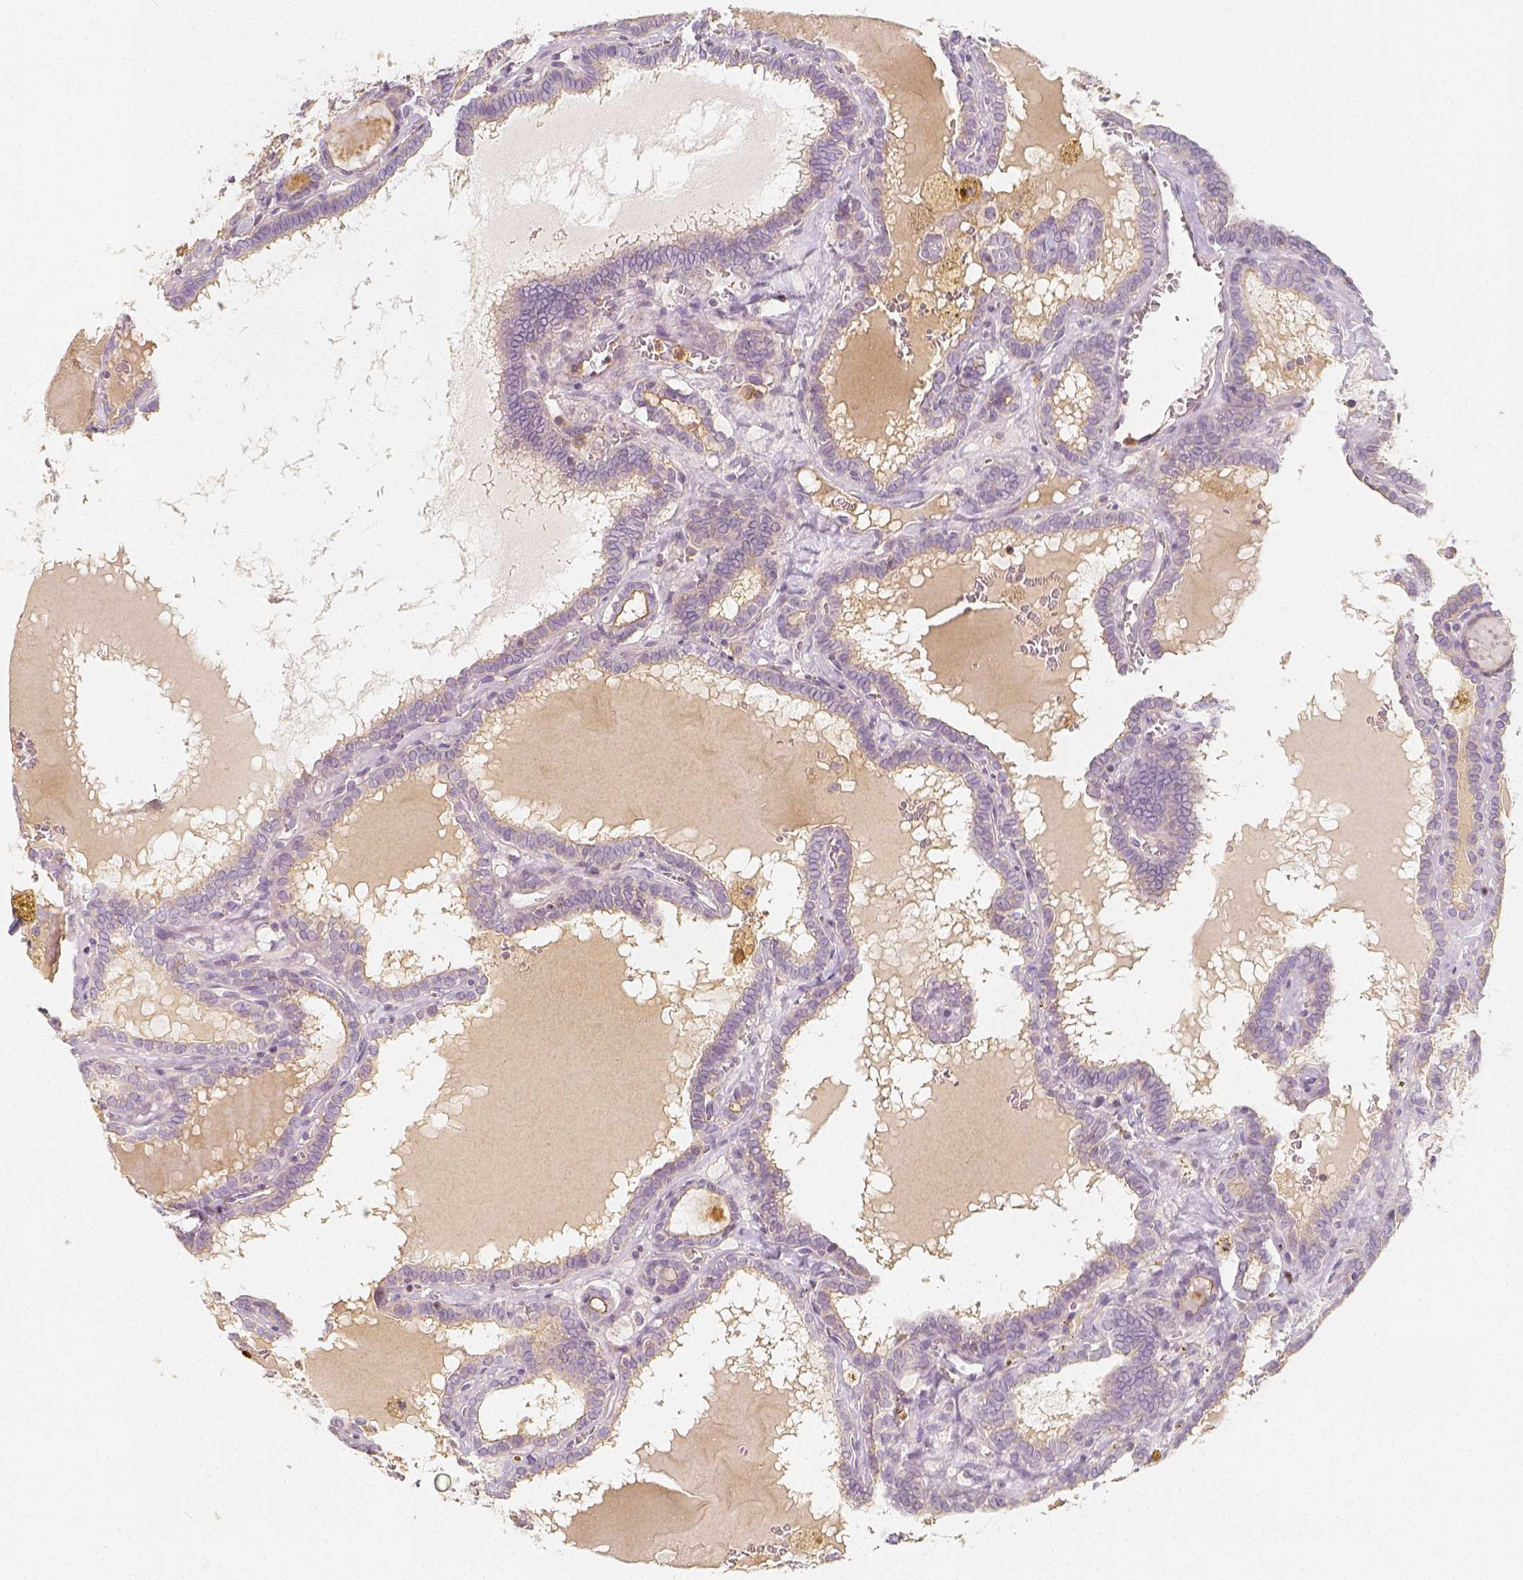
{"staining": {"intensity": "negative", "quantity": "none", "location": "none"}, "tissue": "thyroid cancer", "cell_type": "Tumor cells", "image_type": "cancer", "snomed": [{"axis": "morphology", "description": "Papillary adenocarcinoma, NOS"}, {"axis": "topography", "description": "Thyroid gland"}], "caption": "An image of thyroid cancer stained for a protein displays no brown staining in tumor cells. Brightfield microscopy of immunohistochemistry stained with DAB (3,3'-diaminobenzidine) (brown) and hematoxylin (blue), captured at high magnification.", "gene": "PTPRJ", "patient": {"sex": "female", "age": 39}}